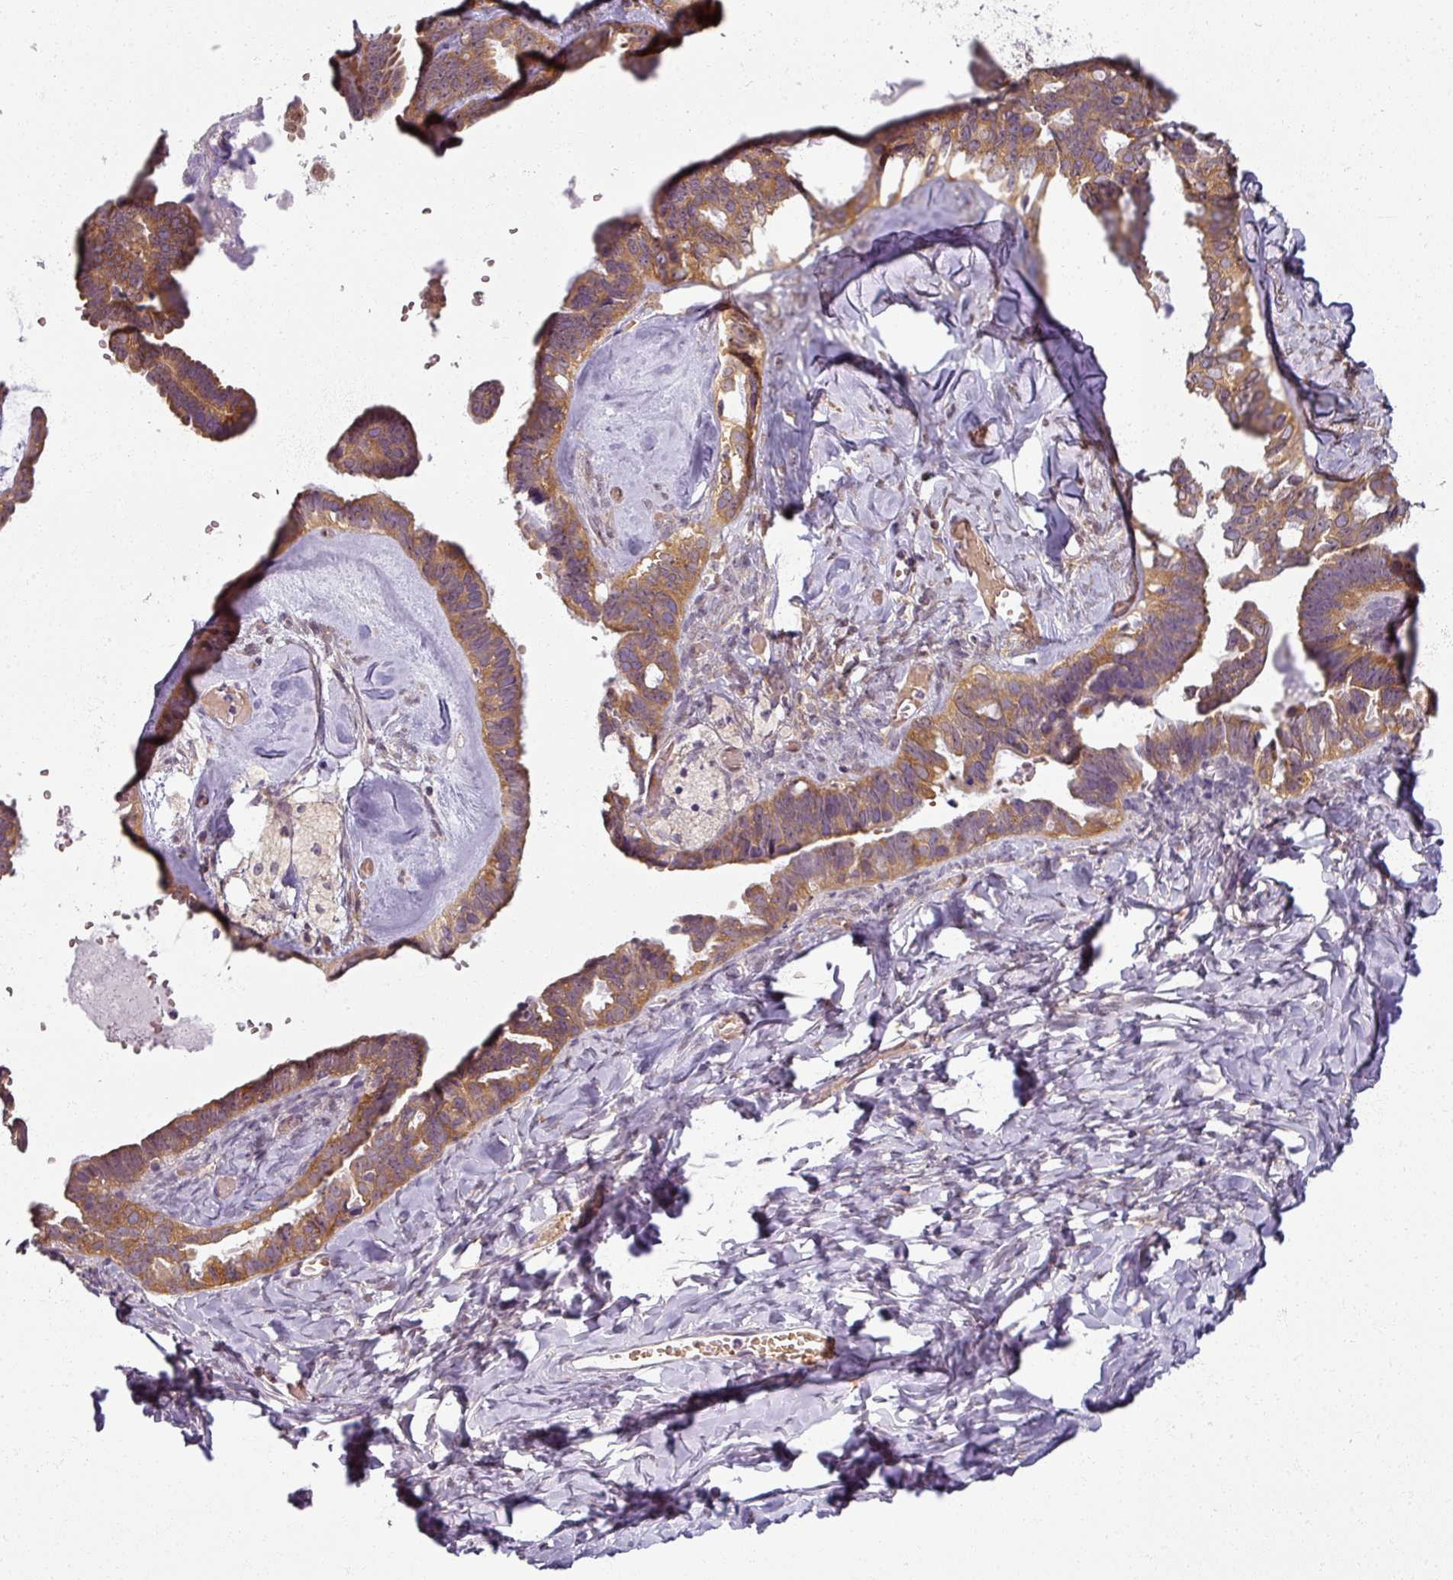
{"staining": {"intensity": "moderate", "quantity": ">75%", "location": "cytoplasmic/membranous"}, "tissue": "ovarian cancer", "cell_type": "Tumor cells", "image_type": "cancer", "snomed": [{"axis": "morphology", "description": "Cystadenocarcinoma, serous, NOS"}, {"axis": "topography", "description": "Ovary"}], "caption": "Tumor cells exhibit medium levels of moderate cytoplasmic/membranous staining in approximately >75% of cells in human serous cystadenocarcinoma (ovarian).", "gene": "AGPAT4", "patient": {"sex": "female", "age": 69}}